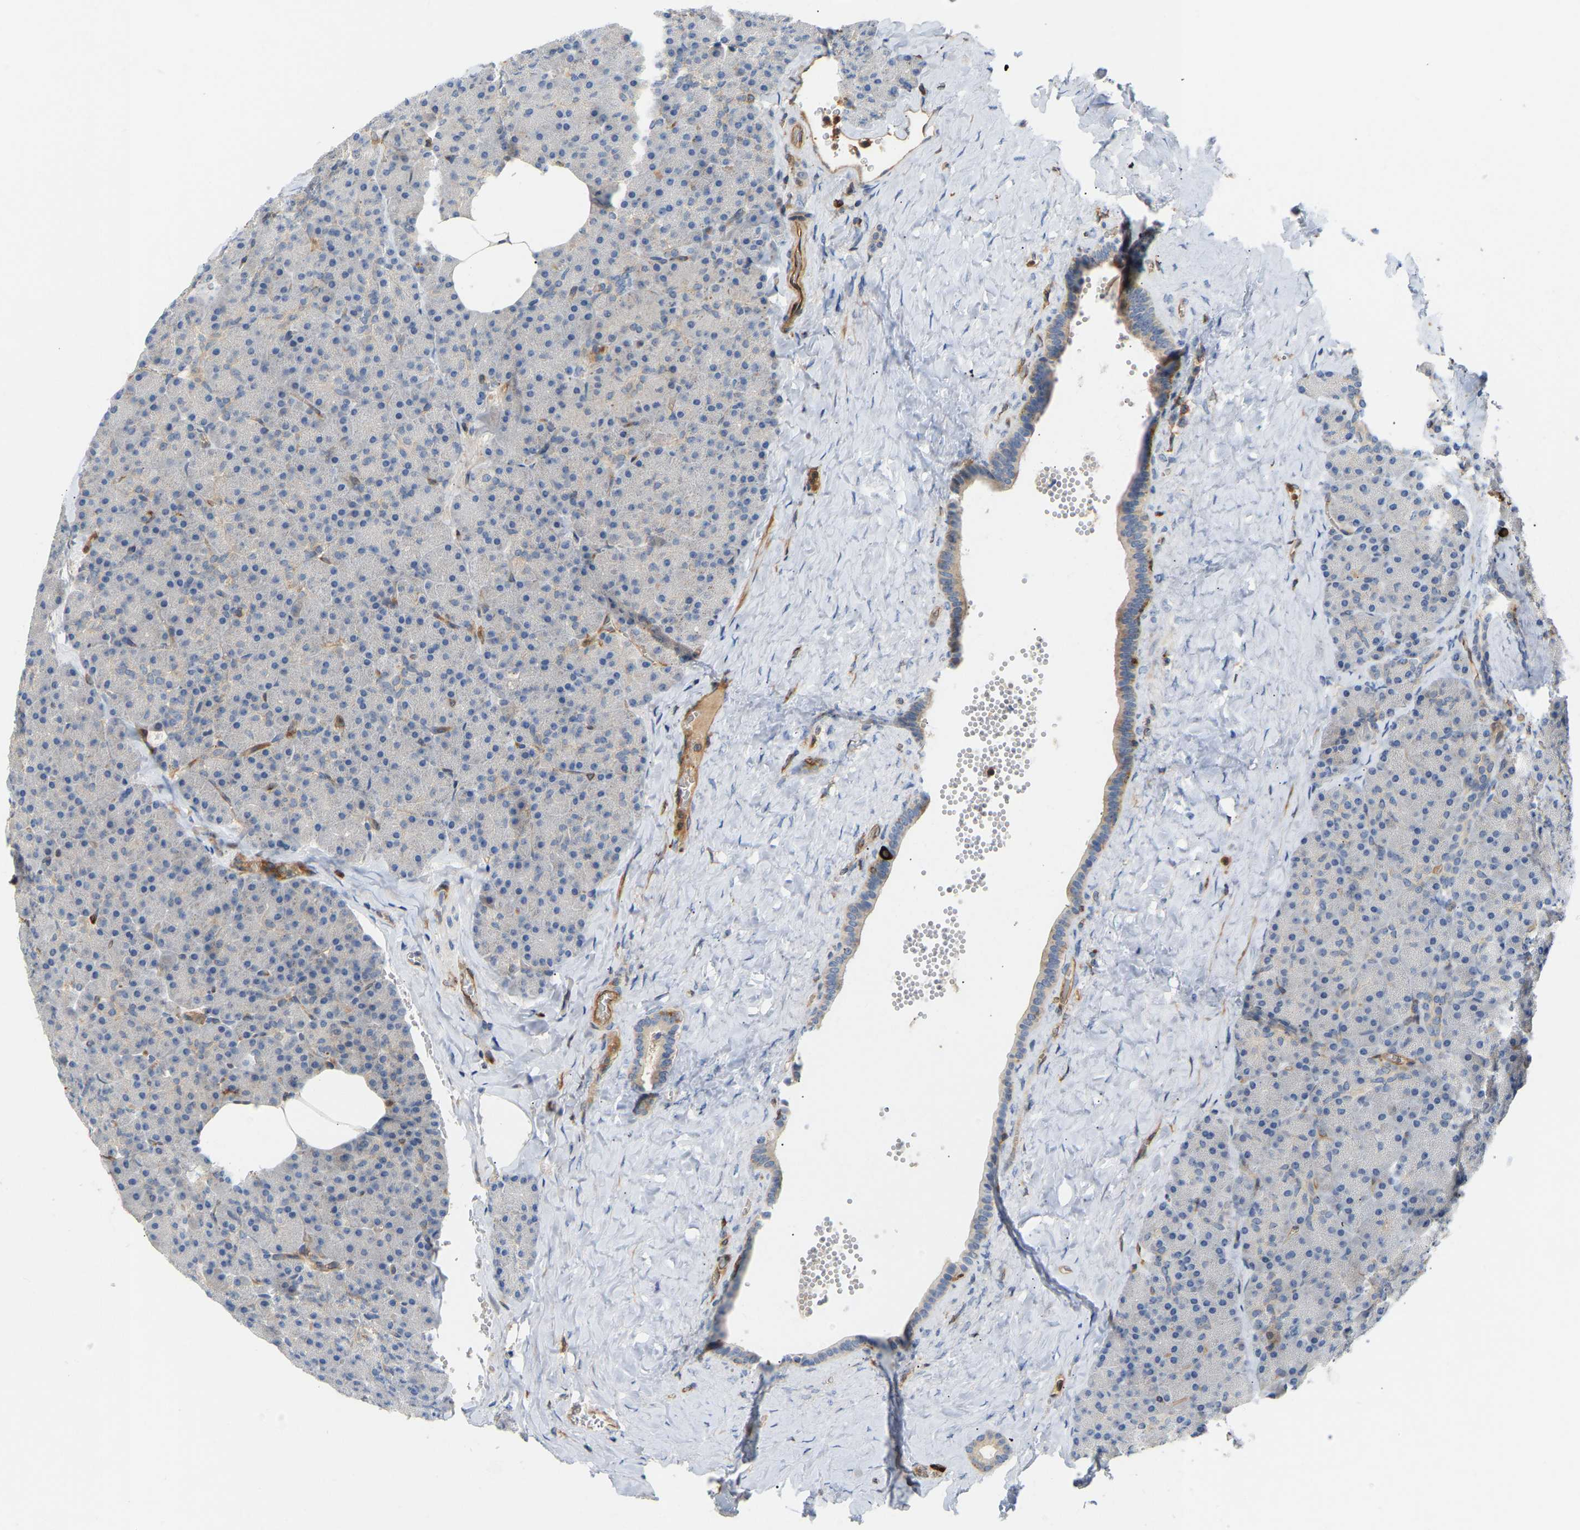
{"staining": {"intensity": "weak", "quantity": "<25%", "location": "cytoplasmic/membranous"}, "tissue": "pancreas", "cell_type": "Exocrine glandular cells", "image_type": "normal", "snomed": [{"axis": "morphology", "description": "Normal tissue, NOS"}, {"axis": "morphology", "description": "Carcinoid, malignant, NOS"}, {"axis": "topography", "description": "Pancreas"}], "caption": "The image reveals no staining of exocrine glandular cells in normal pancreas.", "gene": "PLCG2", "patient": {"sex": "female", "age": 35}}